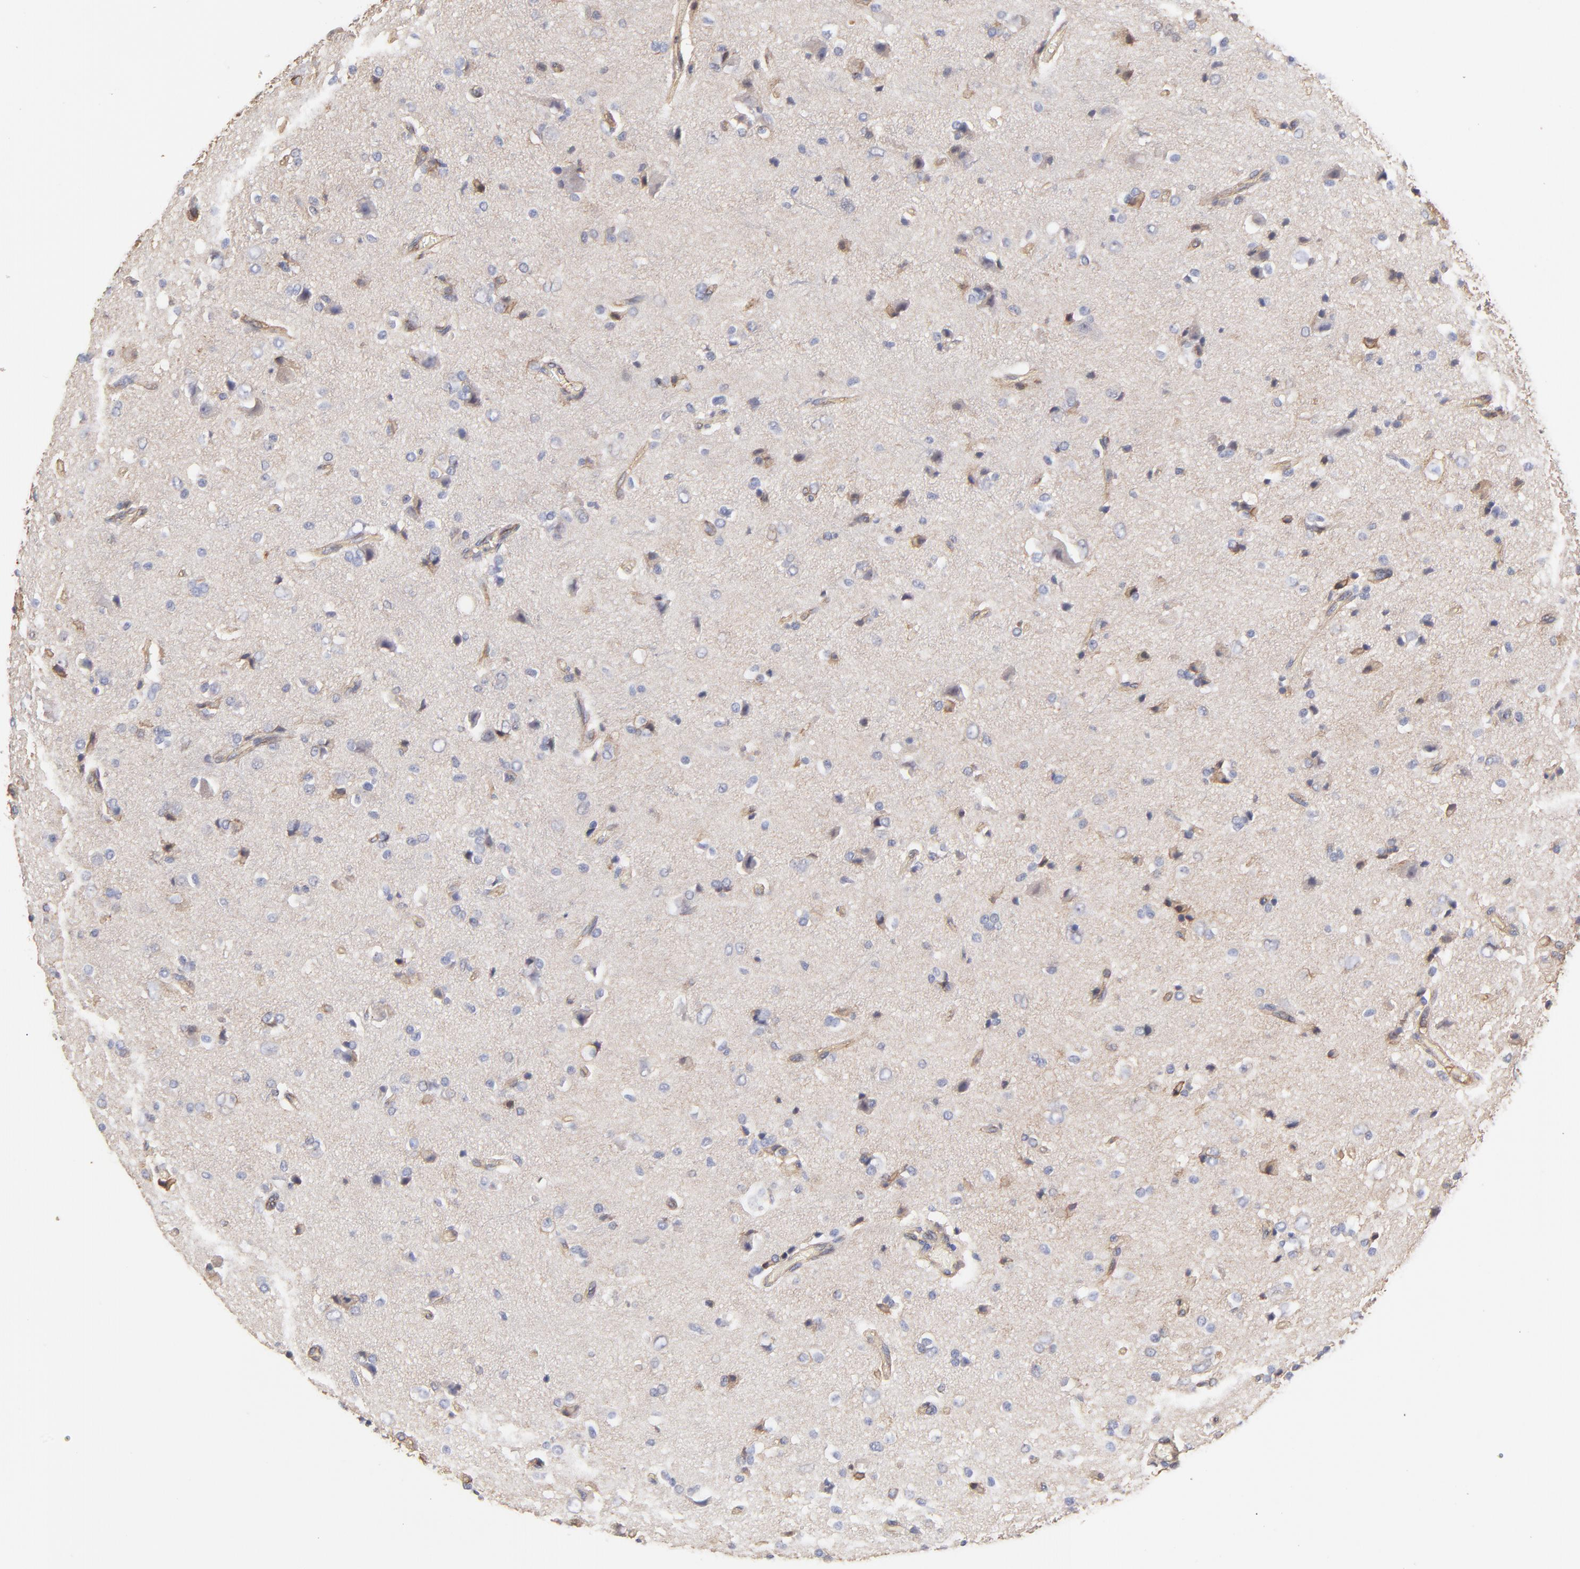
{"staining": {"intensity": "weak", "quantity": "<25%", "location": "cytoplasmic/membranous"}, "tissue": "glioma", "cell_type": "Tumor cells", "image_type": "cancer", "snomed": [{"axis": "morphology", "description": "Glioma, malignant, High grade"}, {"axis": "topography", "description": "Brain"}], "caption": "Tumor cells show no significant protein staining in high-grade glioma (malignant).", "gene": "LRCH2", "patient": {"sex": "male", "age": 47}}